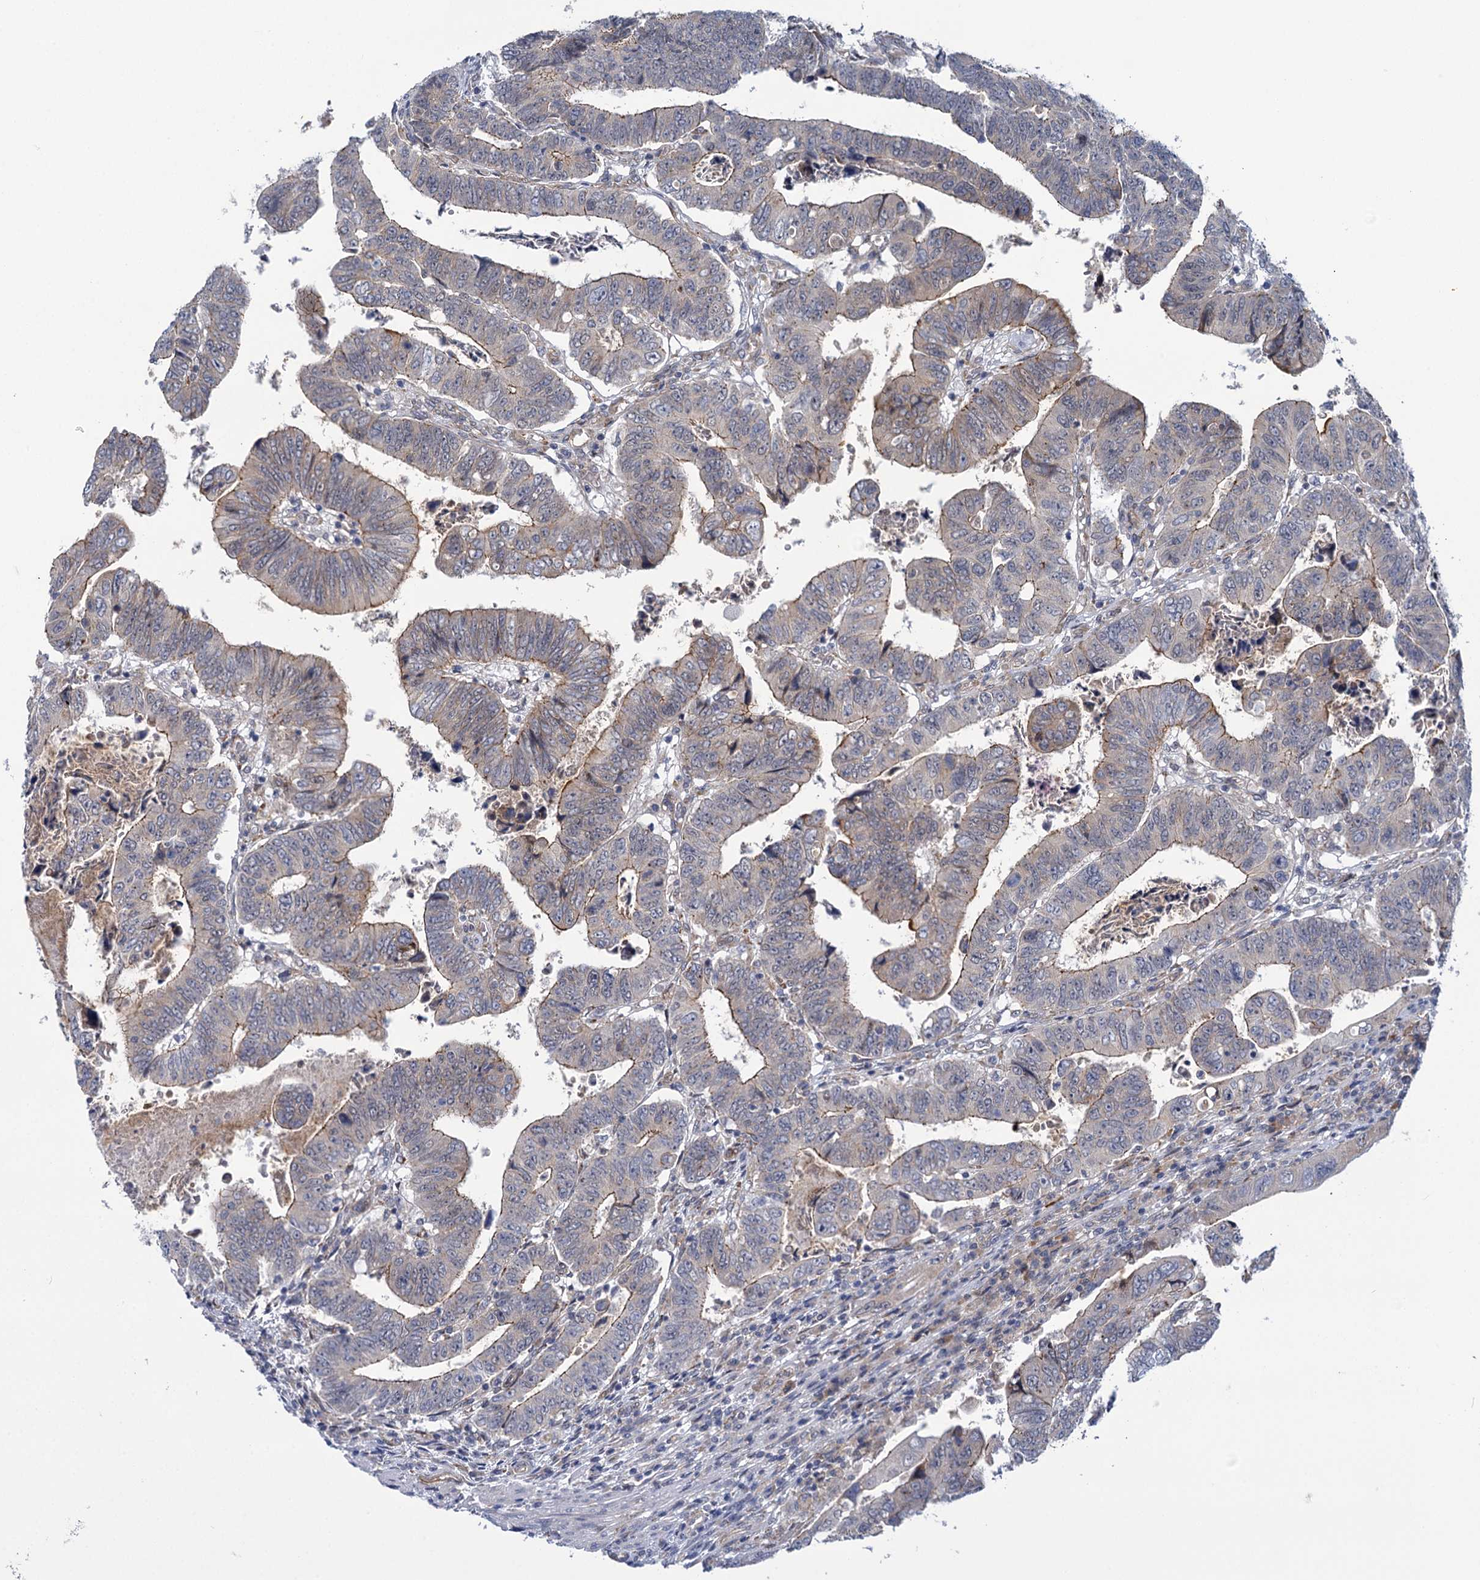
{"staining": {"intensity": "weak", "quantity": "25%-75%", "location": "cytoplasmic/membranous"}, "tissue": "colorectal cancer", "cell_type": "Tumor cells", "image_type": "cancer", "snomed": [{"axis": "morphology", "description": "Normal tissue, NOS"}, {"axis": "morphology", "description": "Adenocarcinoma, NOS"}, {"axis": "topography", "description": "Rectum"}], "caption": "Brown immunohistochemical staining in human colorectal cancer (adenocarcinoma) exhibits weak cytoplasmic/membranous staining in about 25%-75% of tumor cells.", "gene": "MBLAC2", "patient": {"sex": "female", "age": 65}}